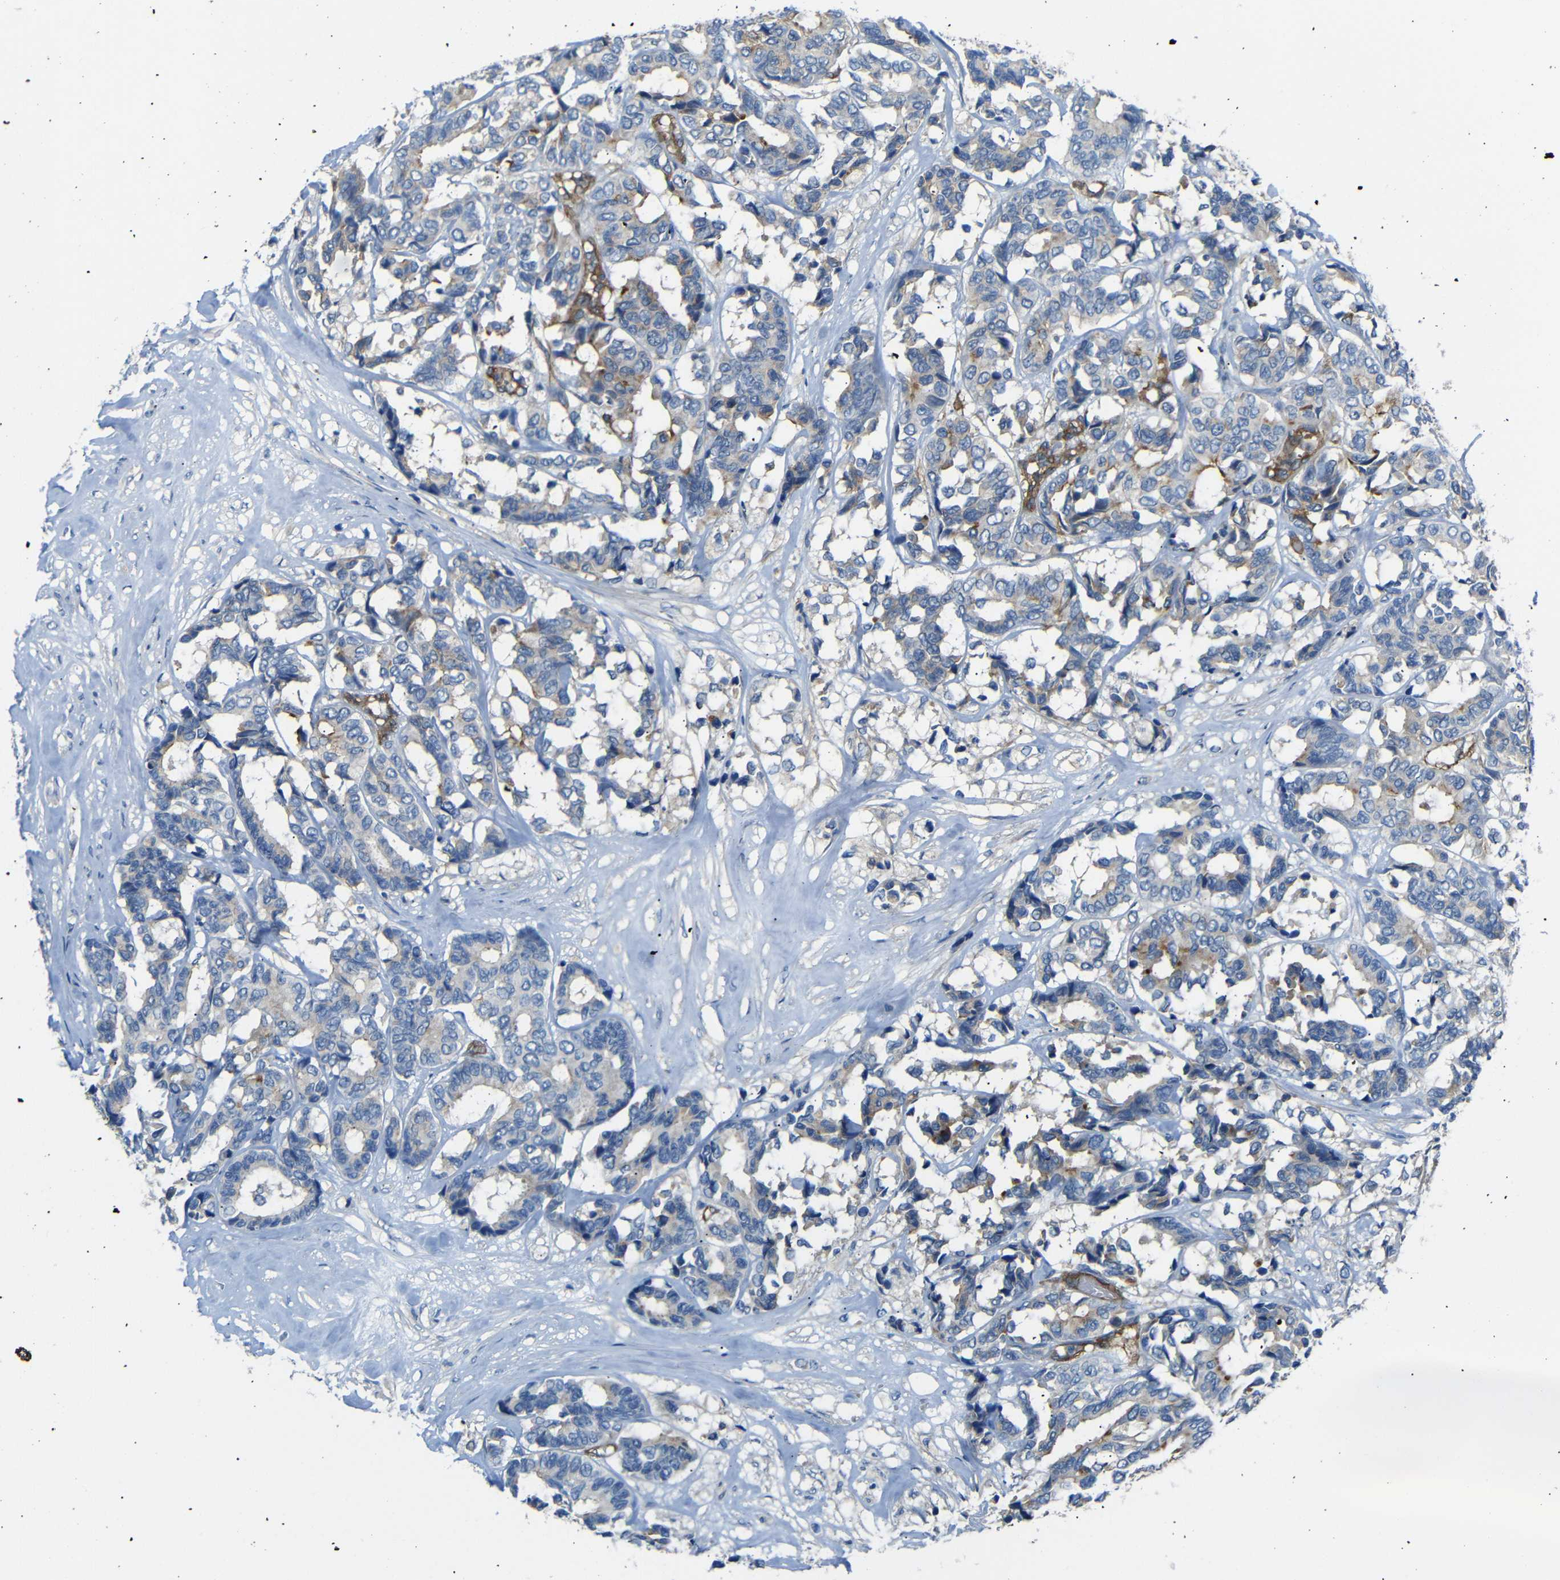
{"staining": {"intensity": "weak", "quantity": "<25%", "location": "cytoplasmic/membranous"}, "tissue": "breast cancer", "cell_type": "Tumor cells", "image_type": "cancer", "snomed": [{"axis": "morphology", "description": "Duct carcinoma"}, {"axis": "topography", "description": "Breast"}], "caption": "Human breast cancer stained for a protein using immunohistochemistry displays no positivity in tumor cells.", "gene": "MYO1B", "patient": {"sex": "female", "age": 87}}